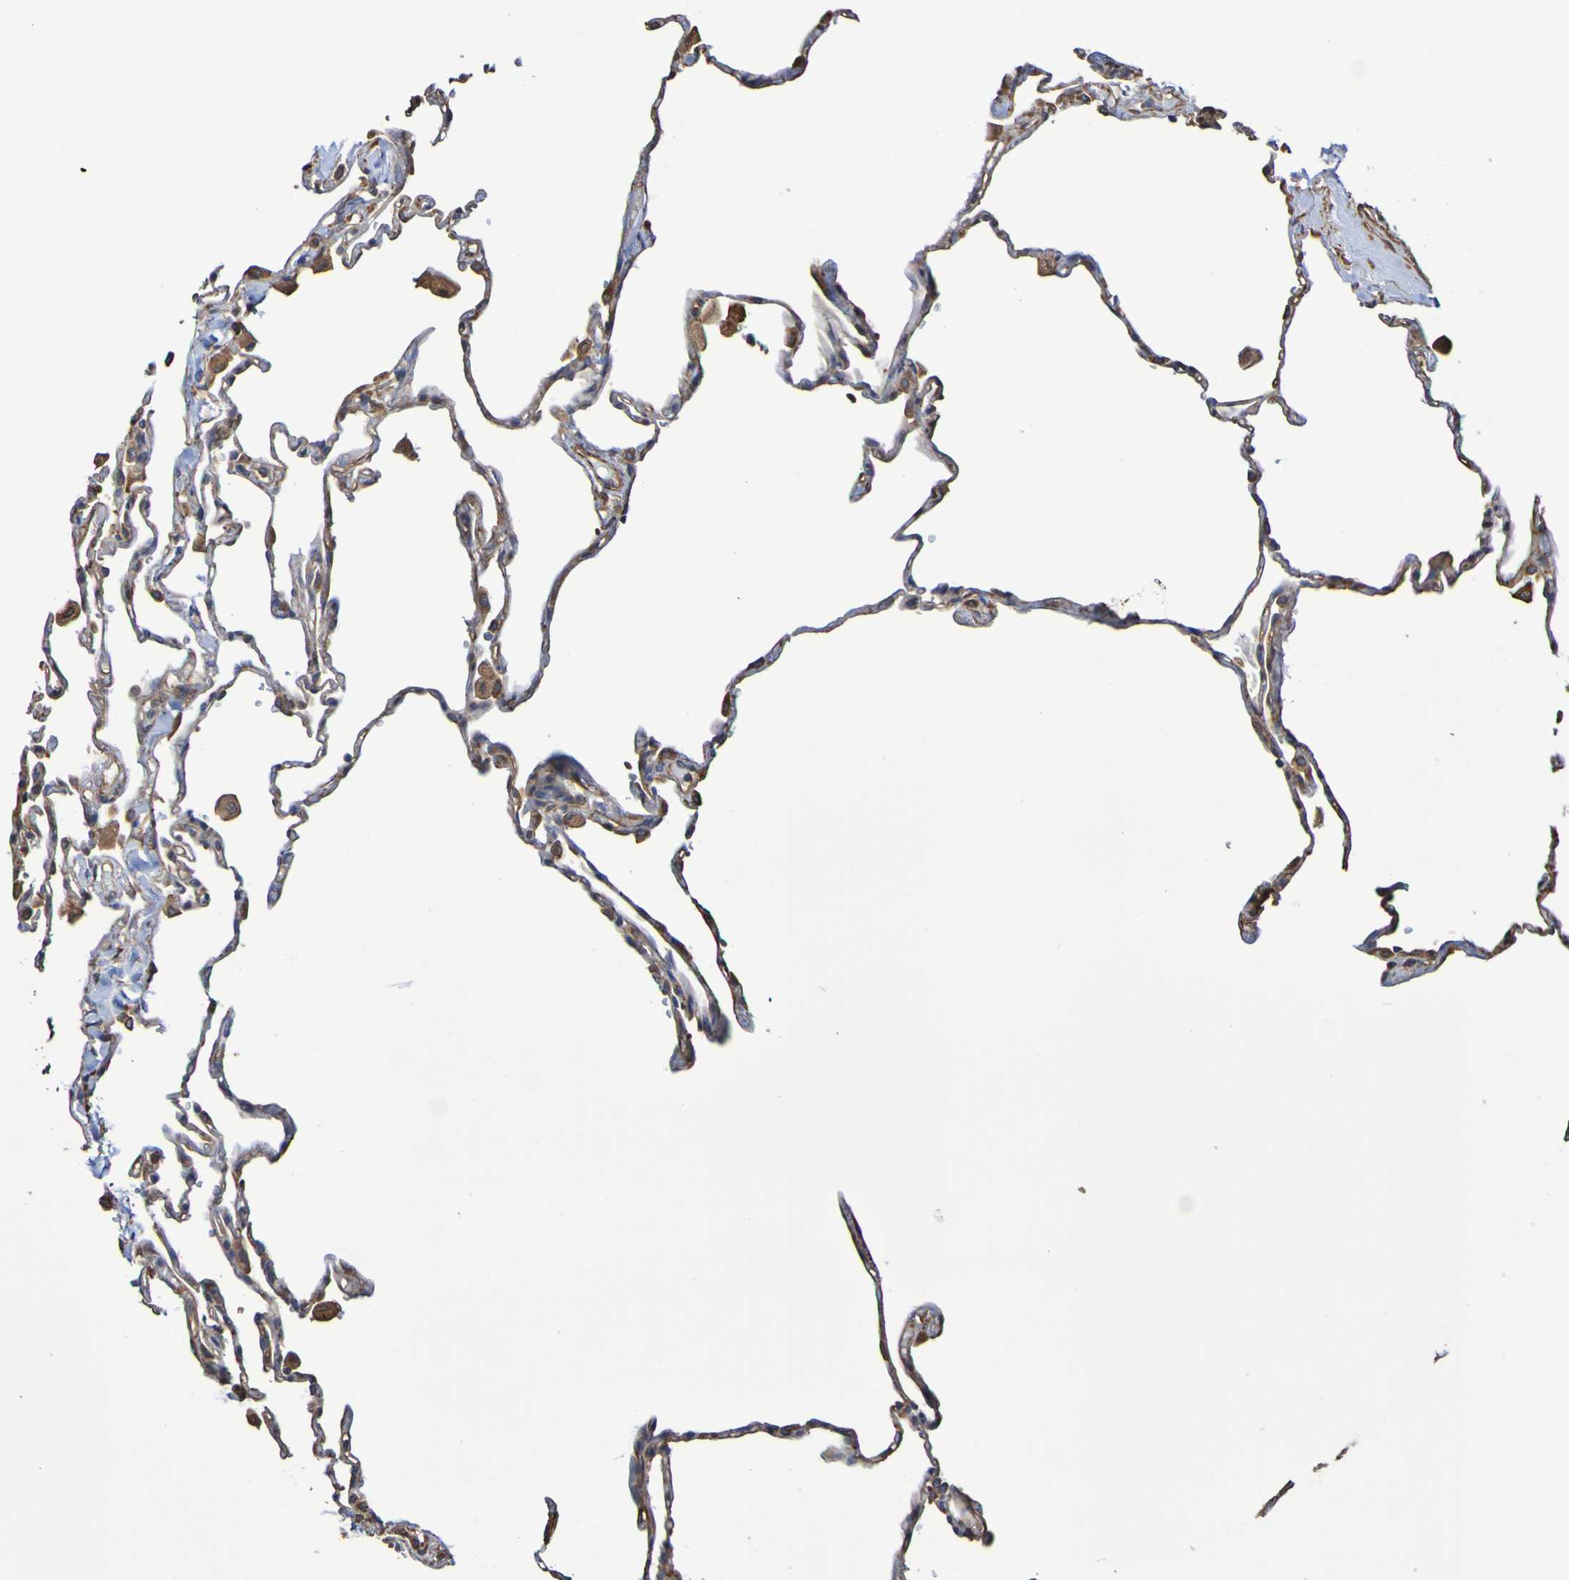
{"staining": {"intensity": "weak", "quantity": "25%-75%", "location": "cytoplasmic/membranous"}, "tissue": "lung", "cell_type": "Alveolar cells", "image_type": "normal", "snomed": [{"axis": "morphology", "description": "Normal tissue, NOS"}, {"axis": "topography", "description": "Lung"}], "caption": "This image displays immunohistochemistry (IHC) staining of normal lung, with low weak cytoplasmic/membranous staining in about 25%-75% of alveolar cells.", "gene": "RAB11A", "patient": {"sex": "male", "age": 59}}